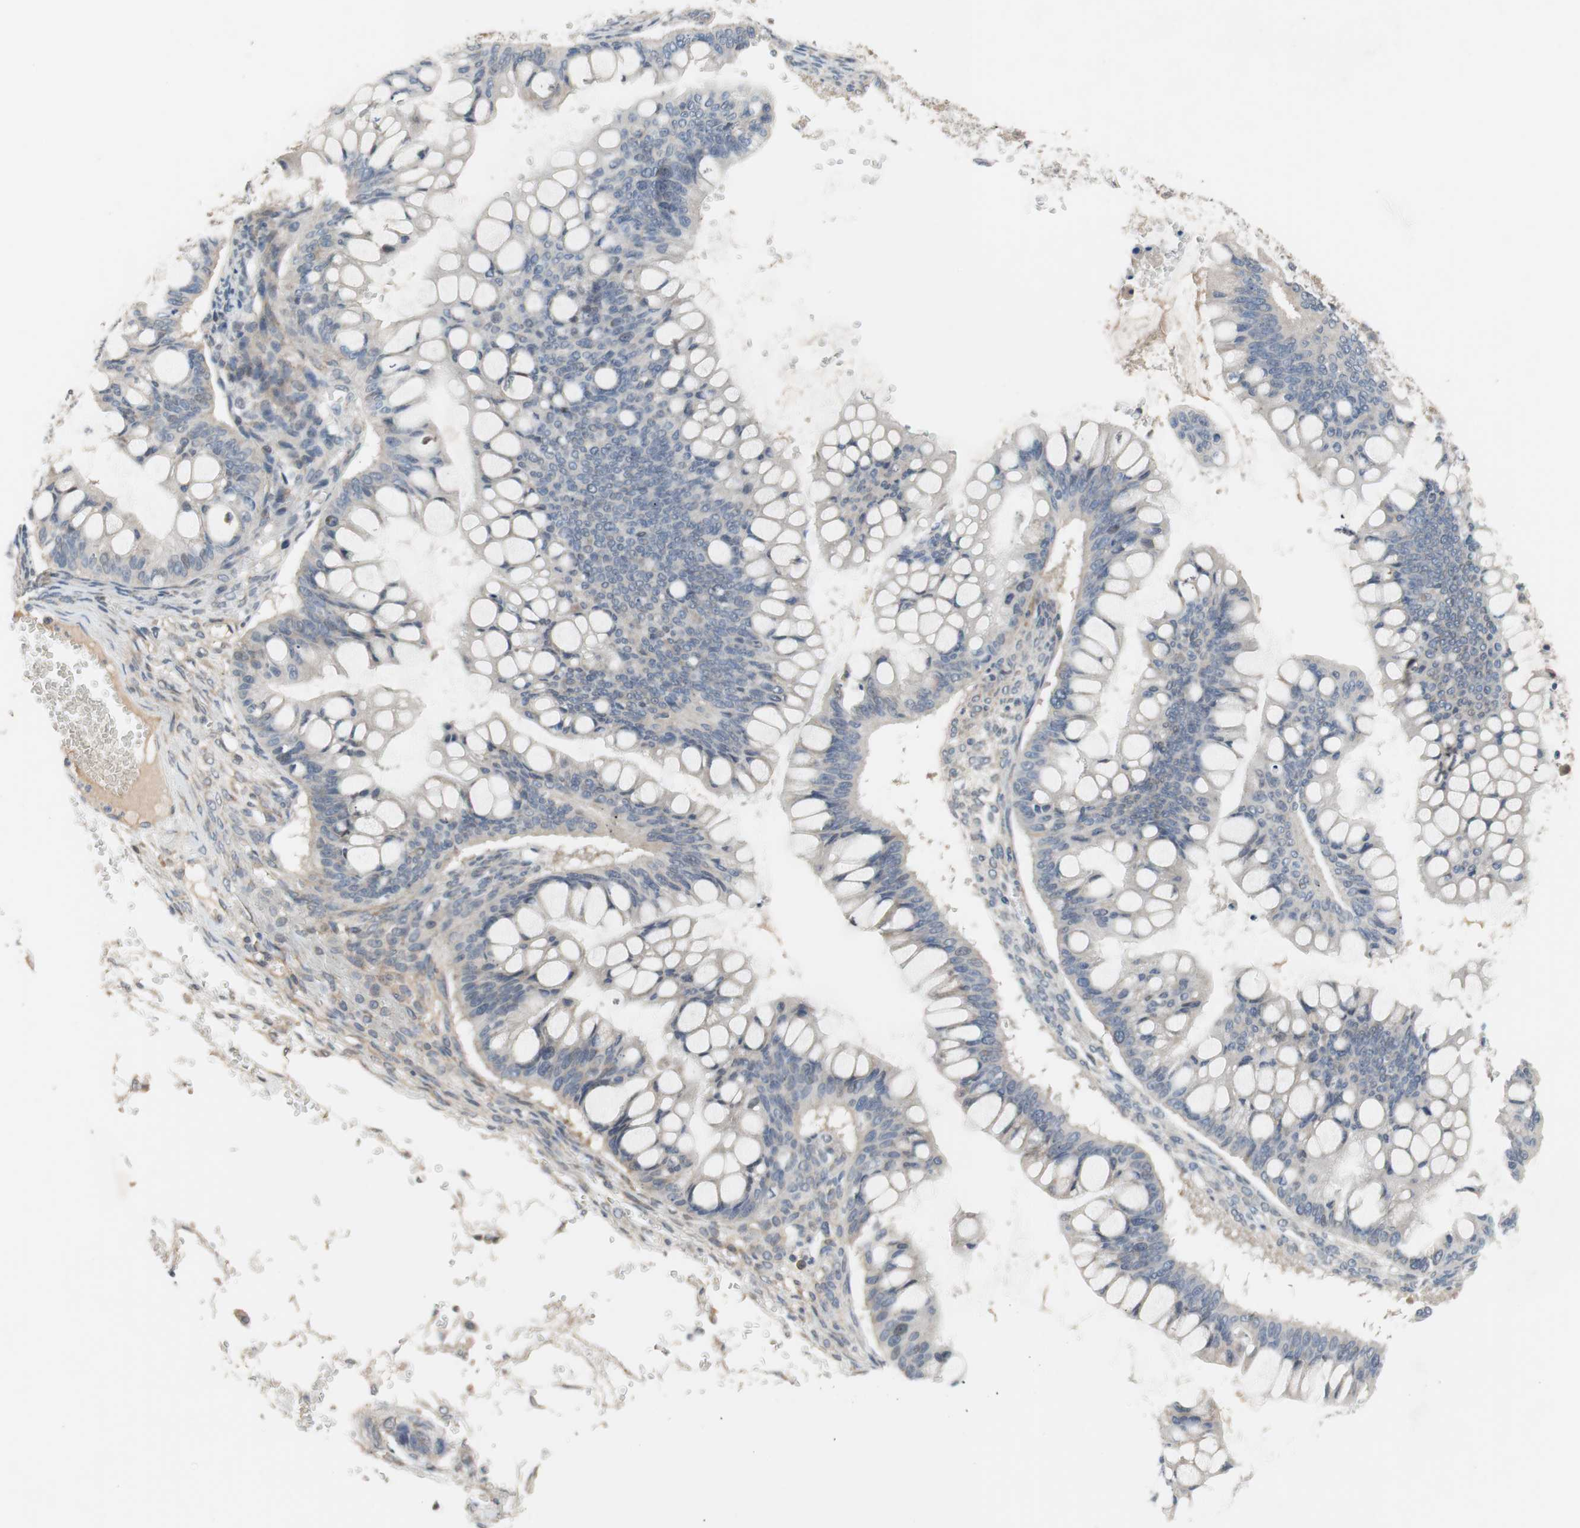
{"staining": {"intensity": "weak", "quantity": "25%-75%", "location": "cytoplasmic/membranous"}, "tissue": "ovarian cancer", "cell_type": "Tumor cells", "image_type": "cancer", "snomed": [{"axis": "morphology", "description": "Cystadenocarcinoma, mucinous, NOS"}, {"axis": "topography", "description": "Ovary"}], "caption": "Ovarian cancer (mucinous cystadenocarcinoma) stained with a protein marker demonstrates weak staining in tumor cells.", "gene": "COL12A1", "patient": {"sex": "female", "age": 73}}